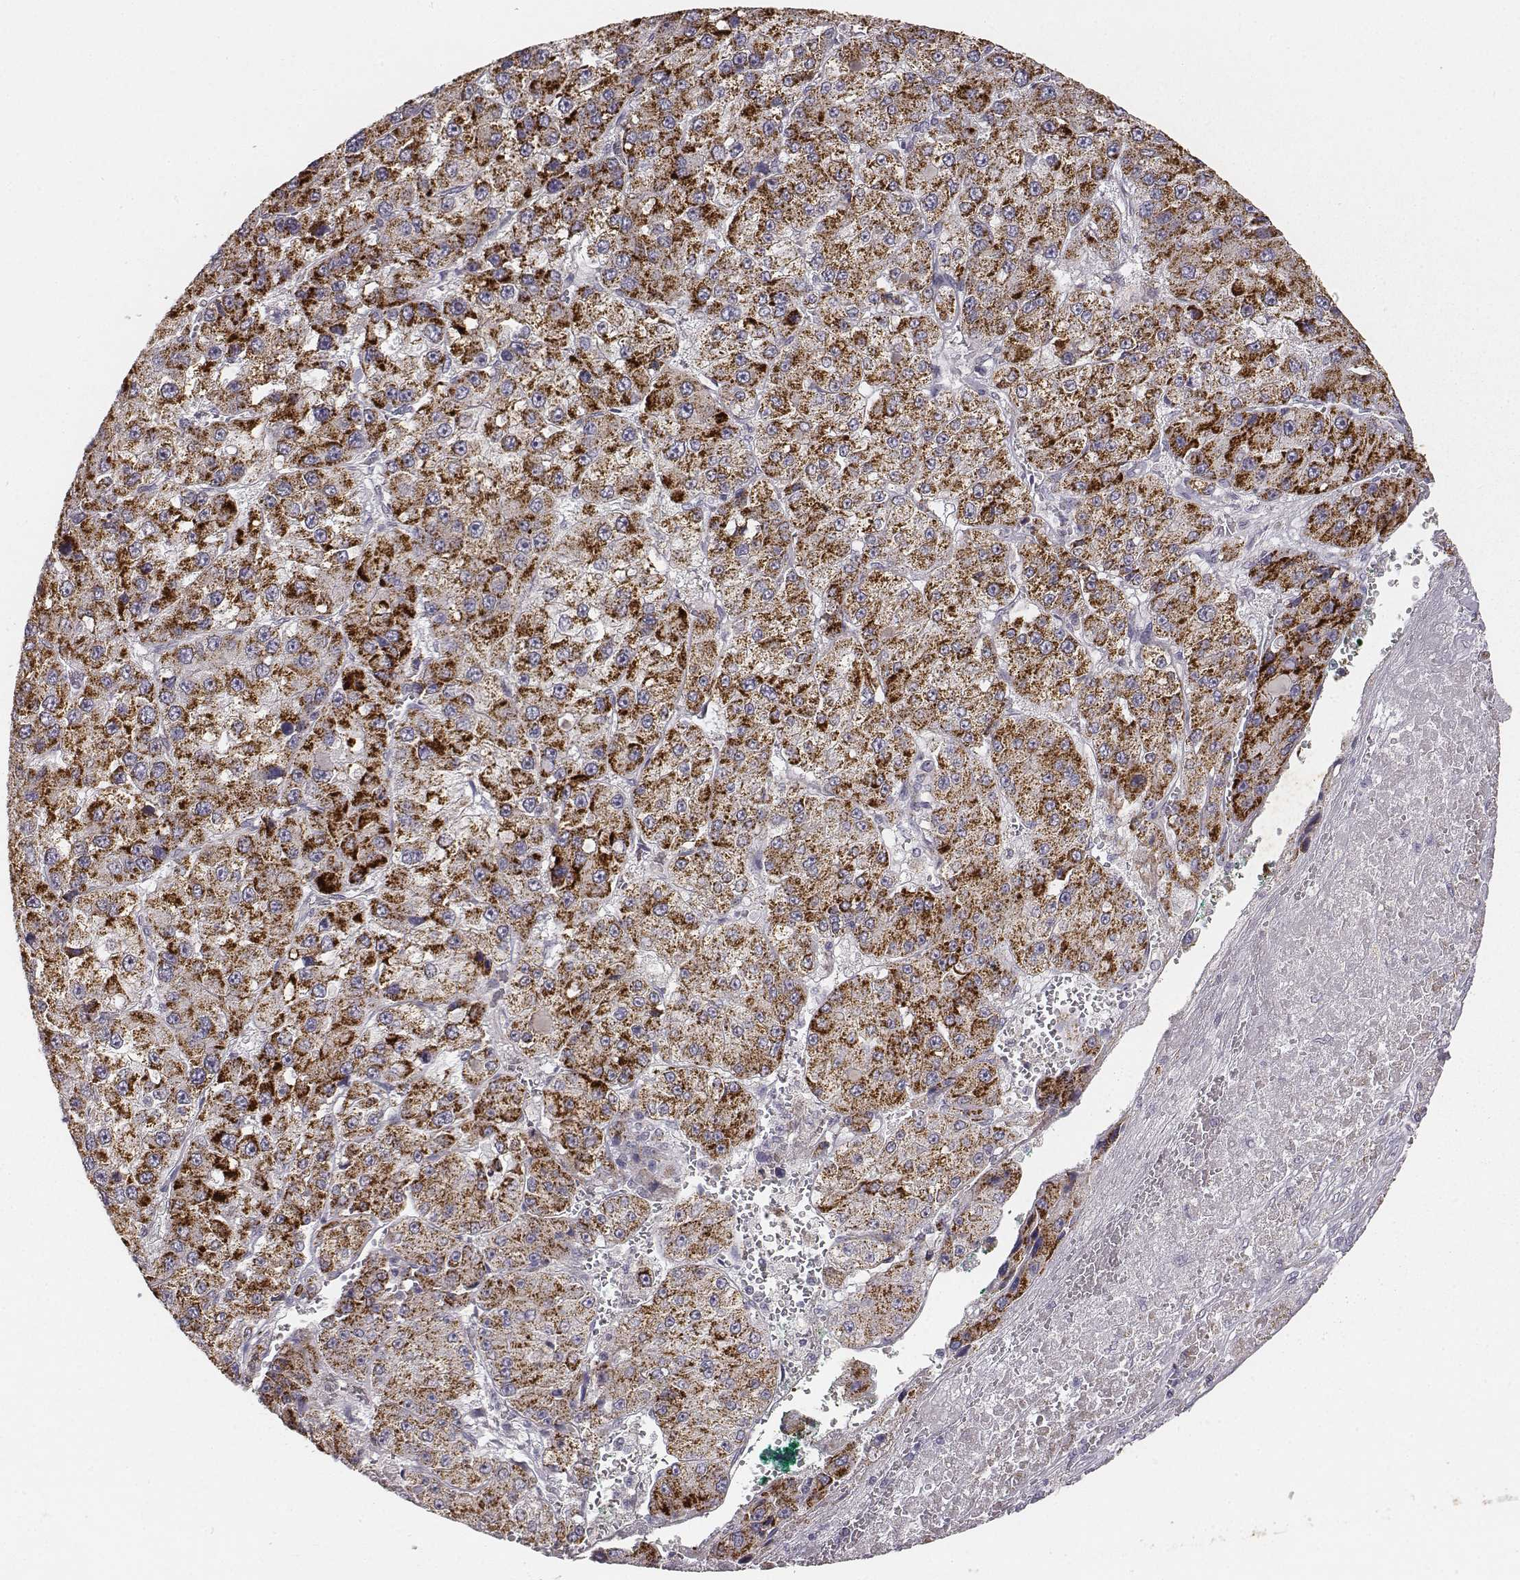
{"staining": {"intensity": "strong", "quantity": ">75%", "location": "cytoplasmic/membranous"}, "tissue": "liver cancer", "cell_type": "Tumor cells", "image_type": "cancer", "snomed": [{"axis": "morphology", "description": "Carcinoma, Hepatocellular, NOS"}, {"axis": "topography", "description": "Liver"}], "caption": "The micrograph shows a brown stain indicating the presence of a protein in the cytoplasmic/membranous of tumor cells in hepatocellular carcinoma (liver). The protein is stained brown, and the nuclei are stained in blue (DAB IHC with brightfield microscopy, high magnification).", "gene": "ABCD3", "patient": {"sex": "female", "age": 73}}